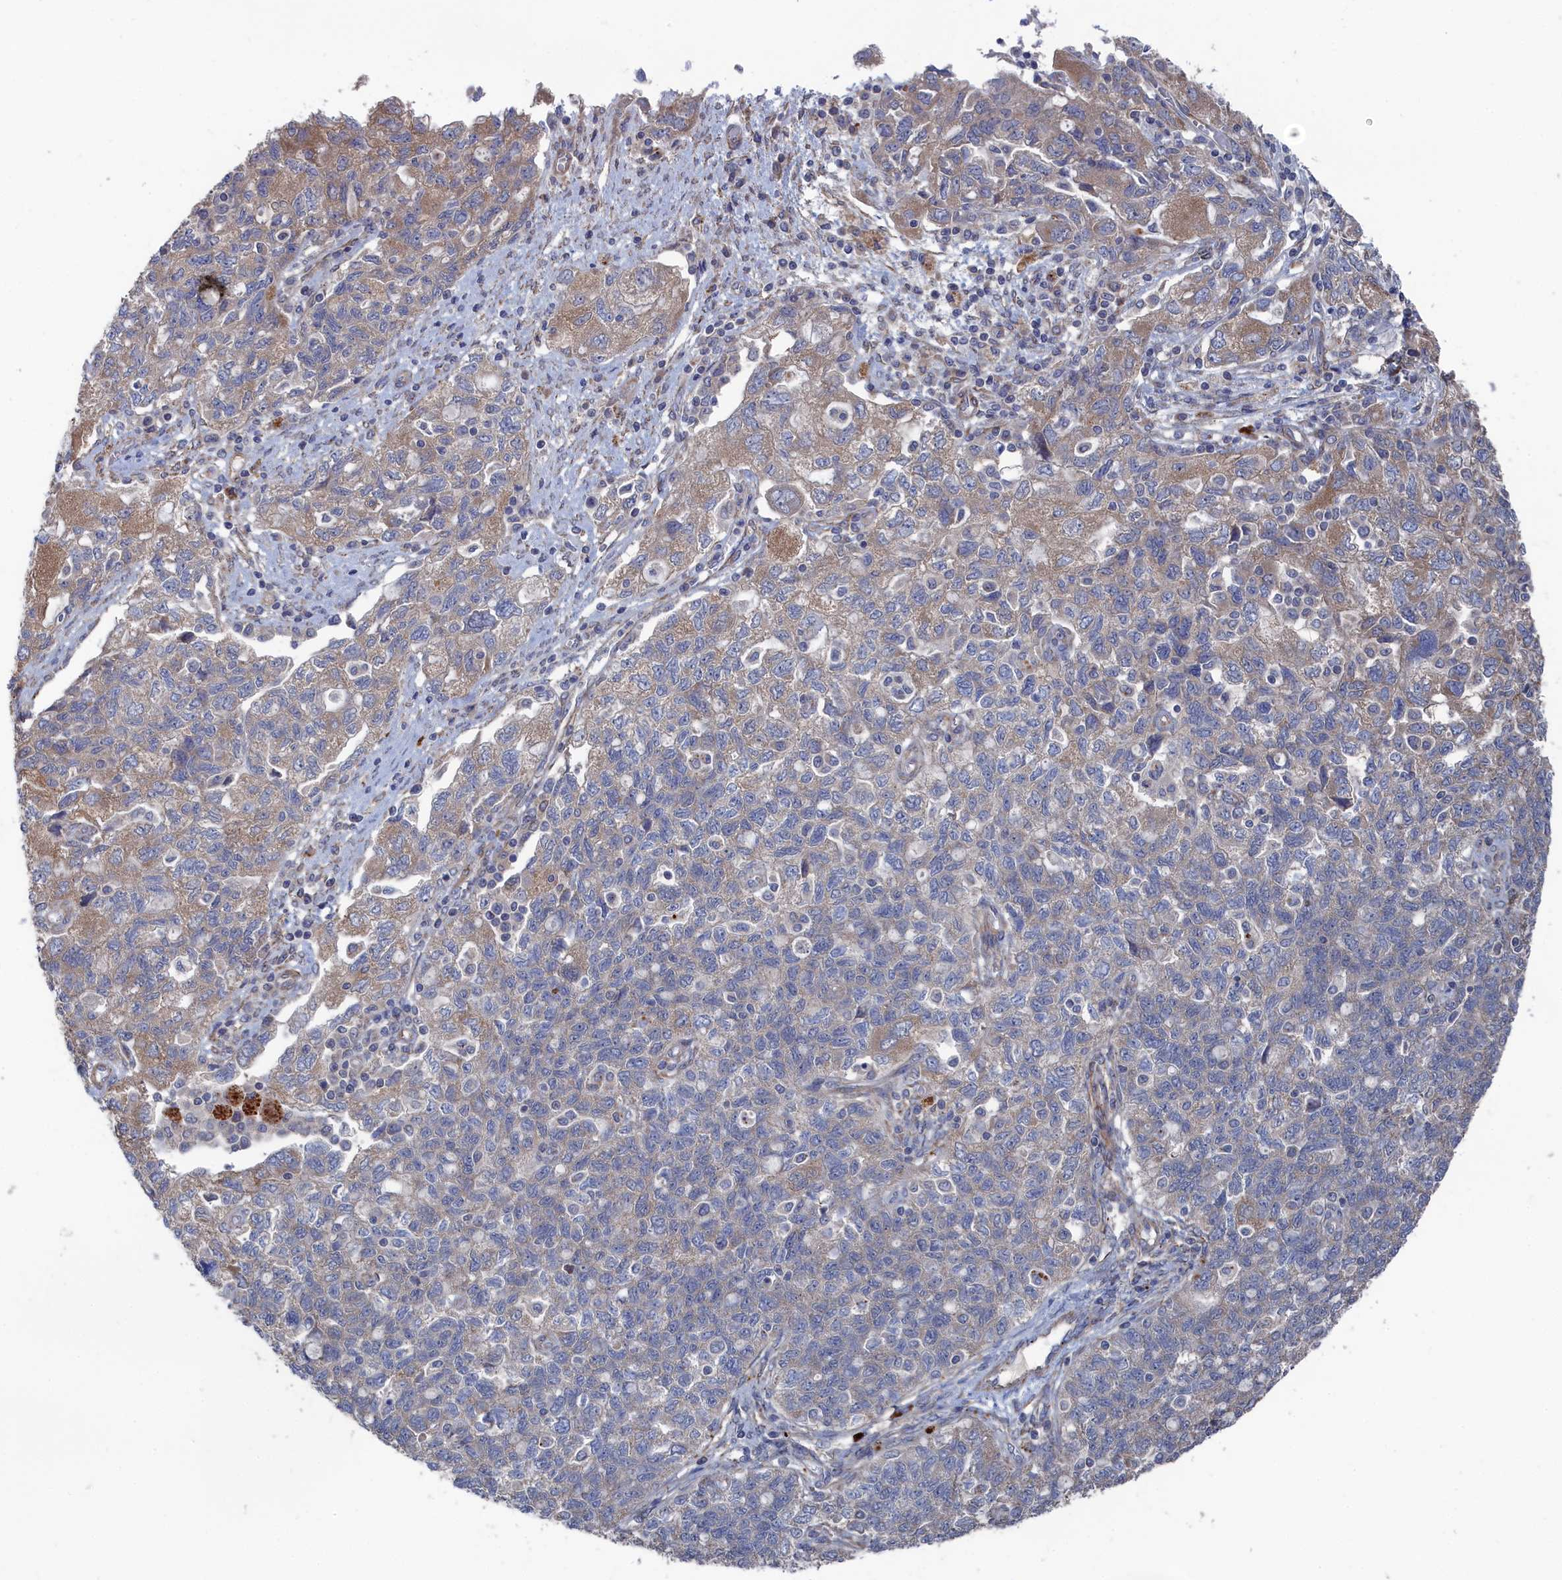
{"staining": {"intensity": "weak", "quantity": "25%-75%", "location": "cytoplasmic/membranous"}, "tissue": "ovarian cancer", "cell_type": "Tumor cells", "image_type": "cancer", "snomed": [{"axis": "morphology", "description": "Carcinoma, NOS"}, {"axis": "morphology", "description": "Cystadenocarcinoma, serous, NOS"}, {"axis": "topography", "description": "Ovary"}], "caption": "Immunohistochemical staining of human ovarian serous cystadenocarcinoma exhibits low levels of weak cytoplasmic/membranous protein expression in approximately 25%-75% of tumor cells.", "gene": "FILIP1L", "patient": {"sex": "female", "age": 69}}